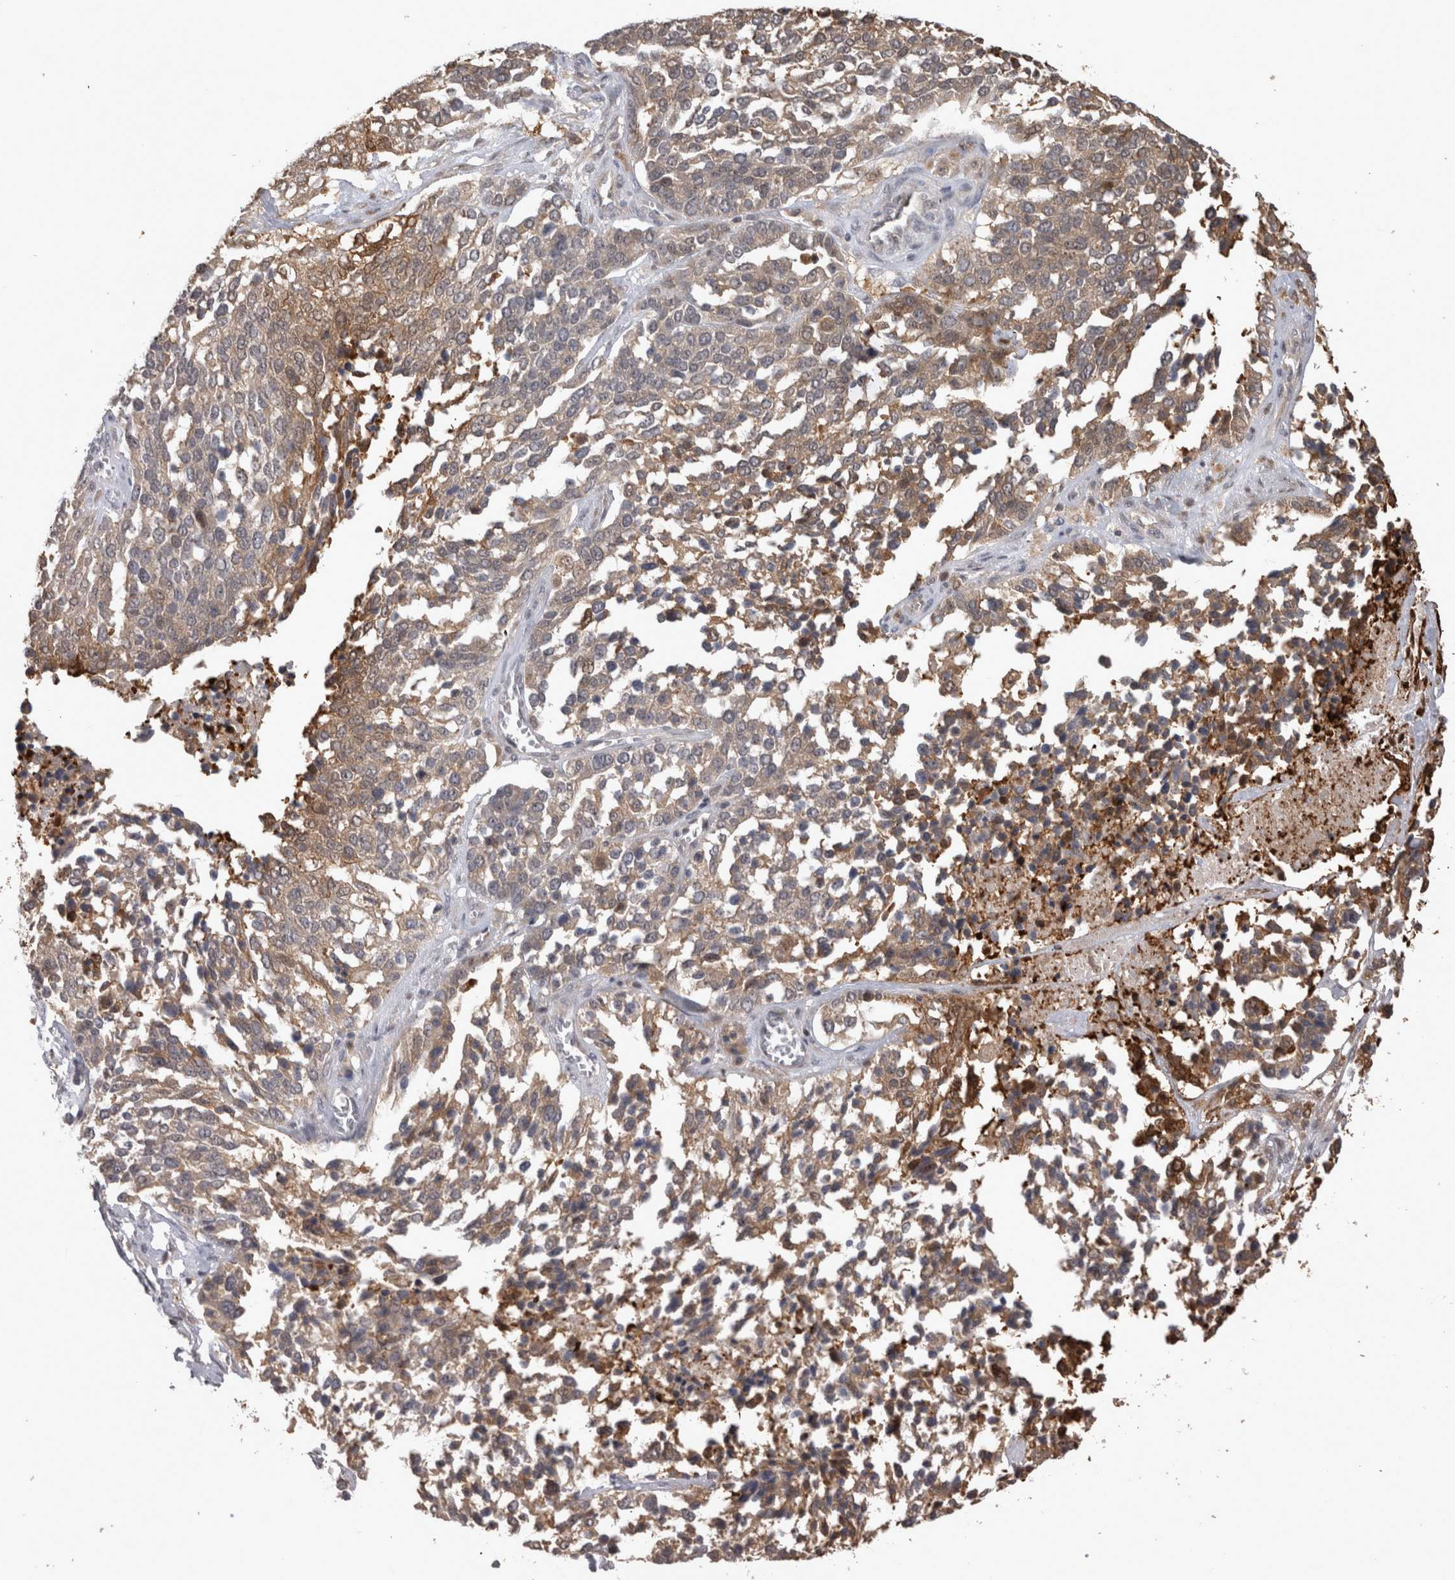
{"staining": {"intensity": "moderate", "quantity": ">75%", "location": "cytoplasmic/membranous"}, "tissue": "ovarian cancer", "cell_type": "Tumor cells", "image_type": "cancer", "snomed": [{"axis": "morphology", "description": "Cystadenocarcinoma, serous, NOS"}, {"axis": "topography", "description": "Ovary"}], "caption": "Approximately >75% of tumor cells in human ovarian cancer (serous cystadenocarcinoma) display moderate cytoplasmic/membranous protein staining as visualized by brown immunohistochemical staining.", "gene": "USH1G", "patient": {"sex": "female", "age": 44}}